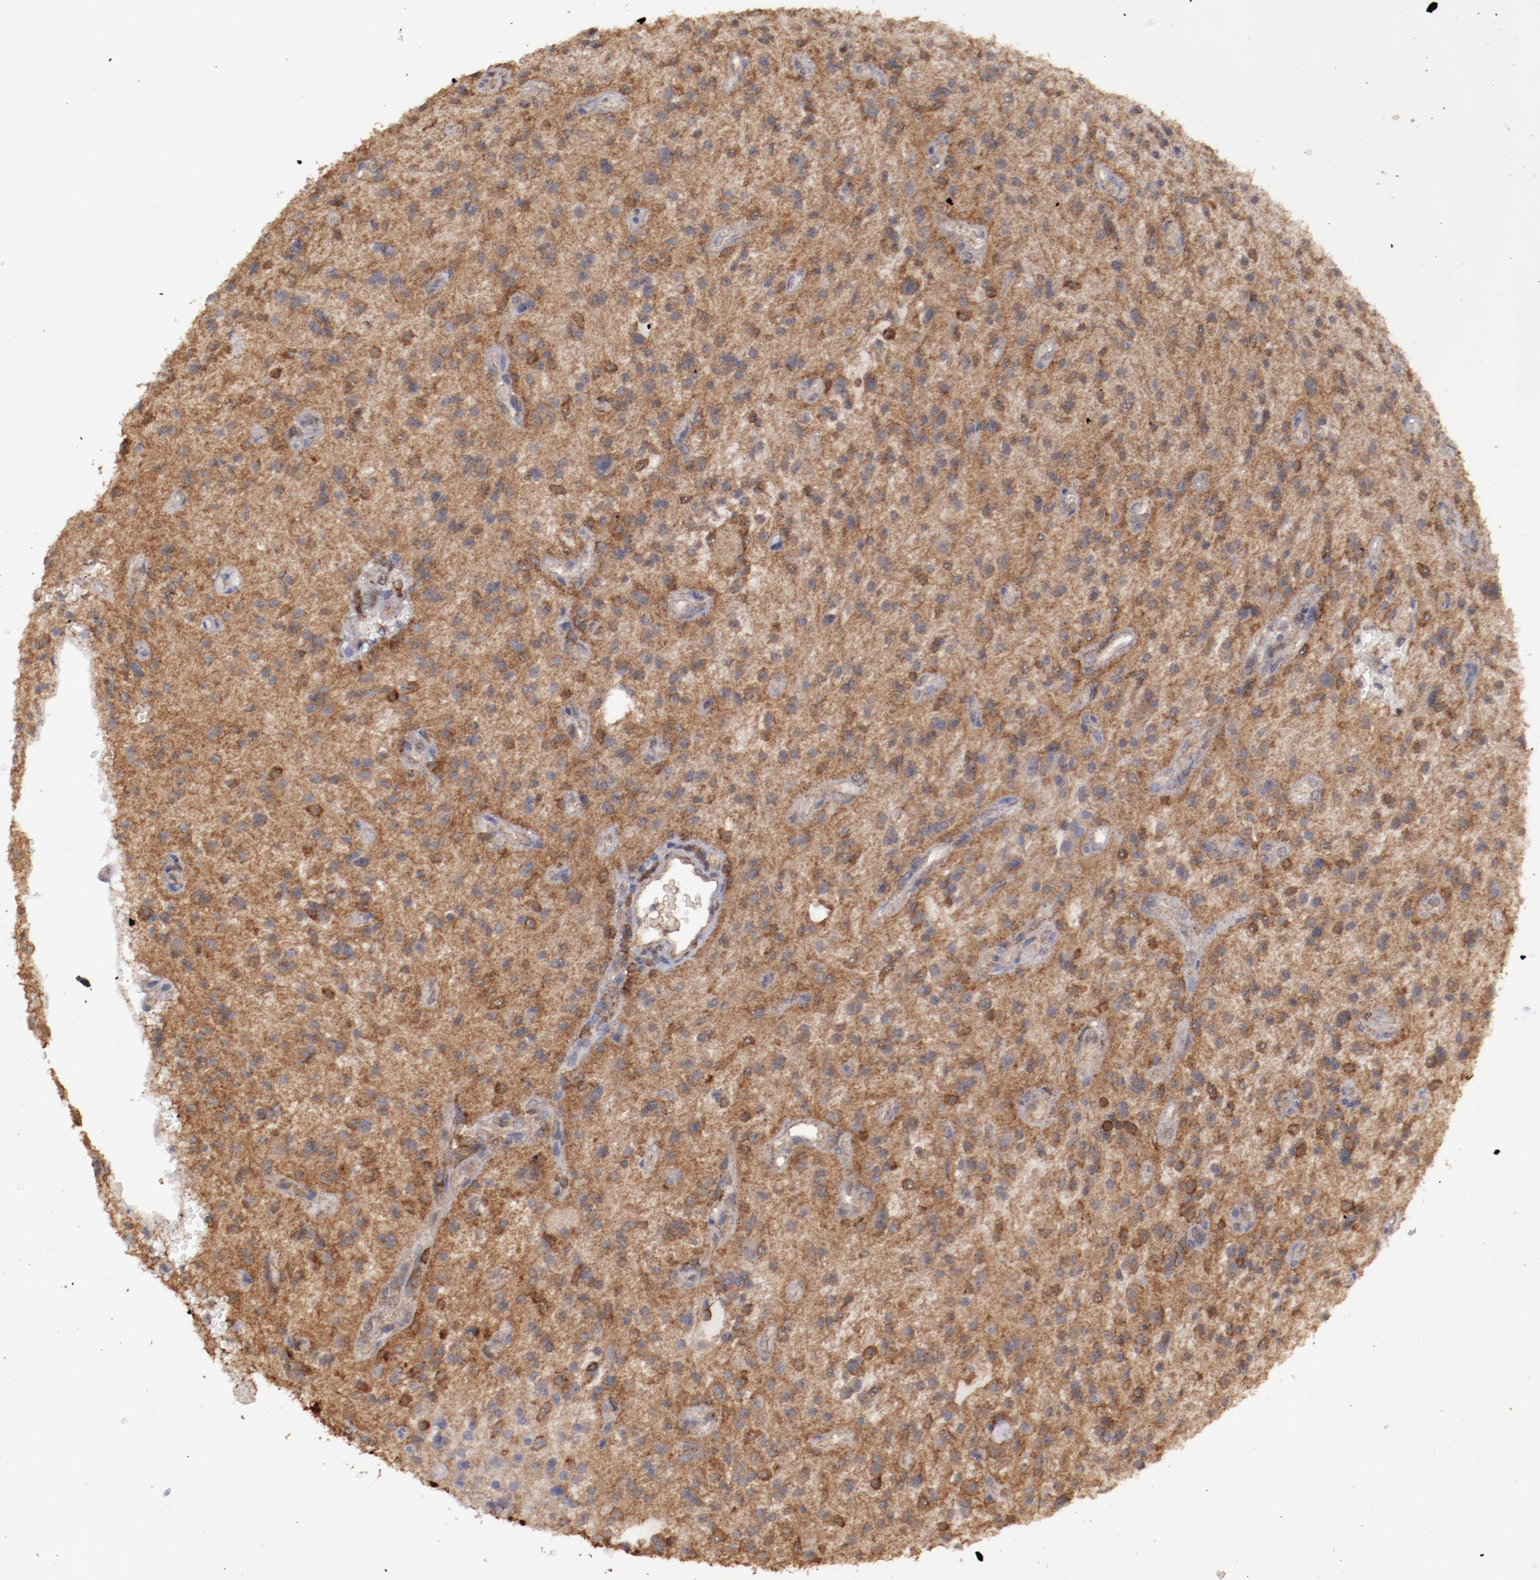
{"staining": {"intensity": "moderate", "quantity": "25%-75%", "location": "cytoplasmic/membranous"}, "tissue": "glioma", "cell_type": "Tumor cells", "image_type": "cancer", "snomed": [{"axis": "morphology", "description": "Glioma, malignant, NOS"}, {"axis": "topography", "description": "Cerebellum"}], "caption": "Malignant glioma stained with a protein marker shows moderate staining in tumor cells.", "gene": "FAT1", "patient": {"sex": "female", "age": 10}}